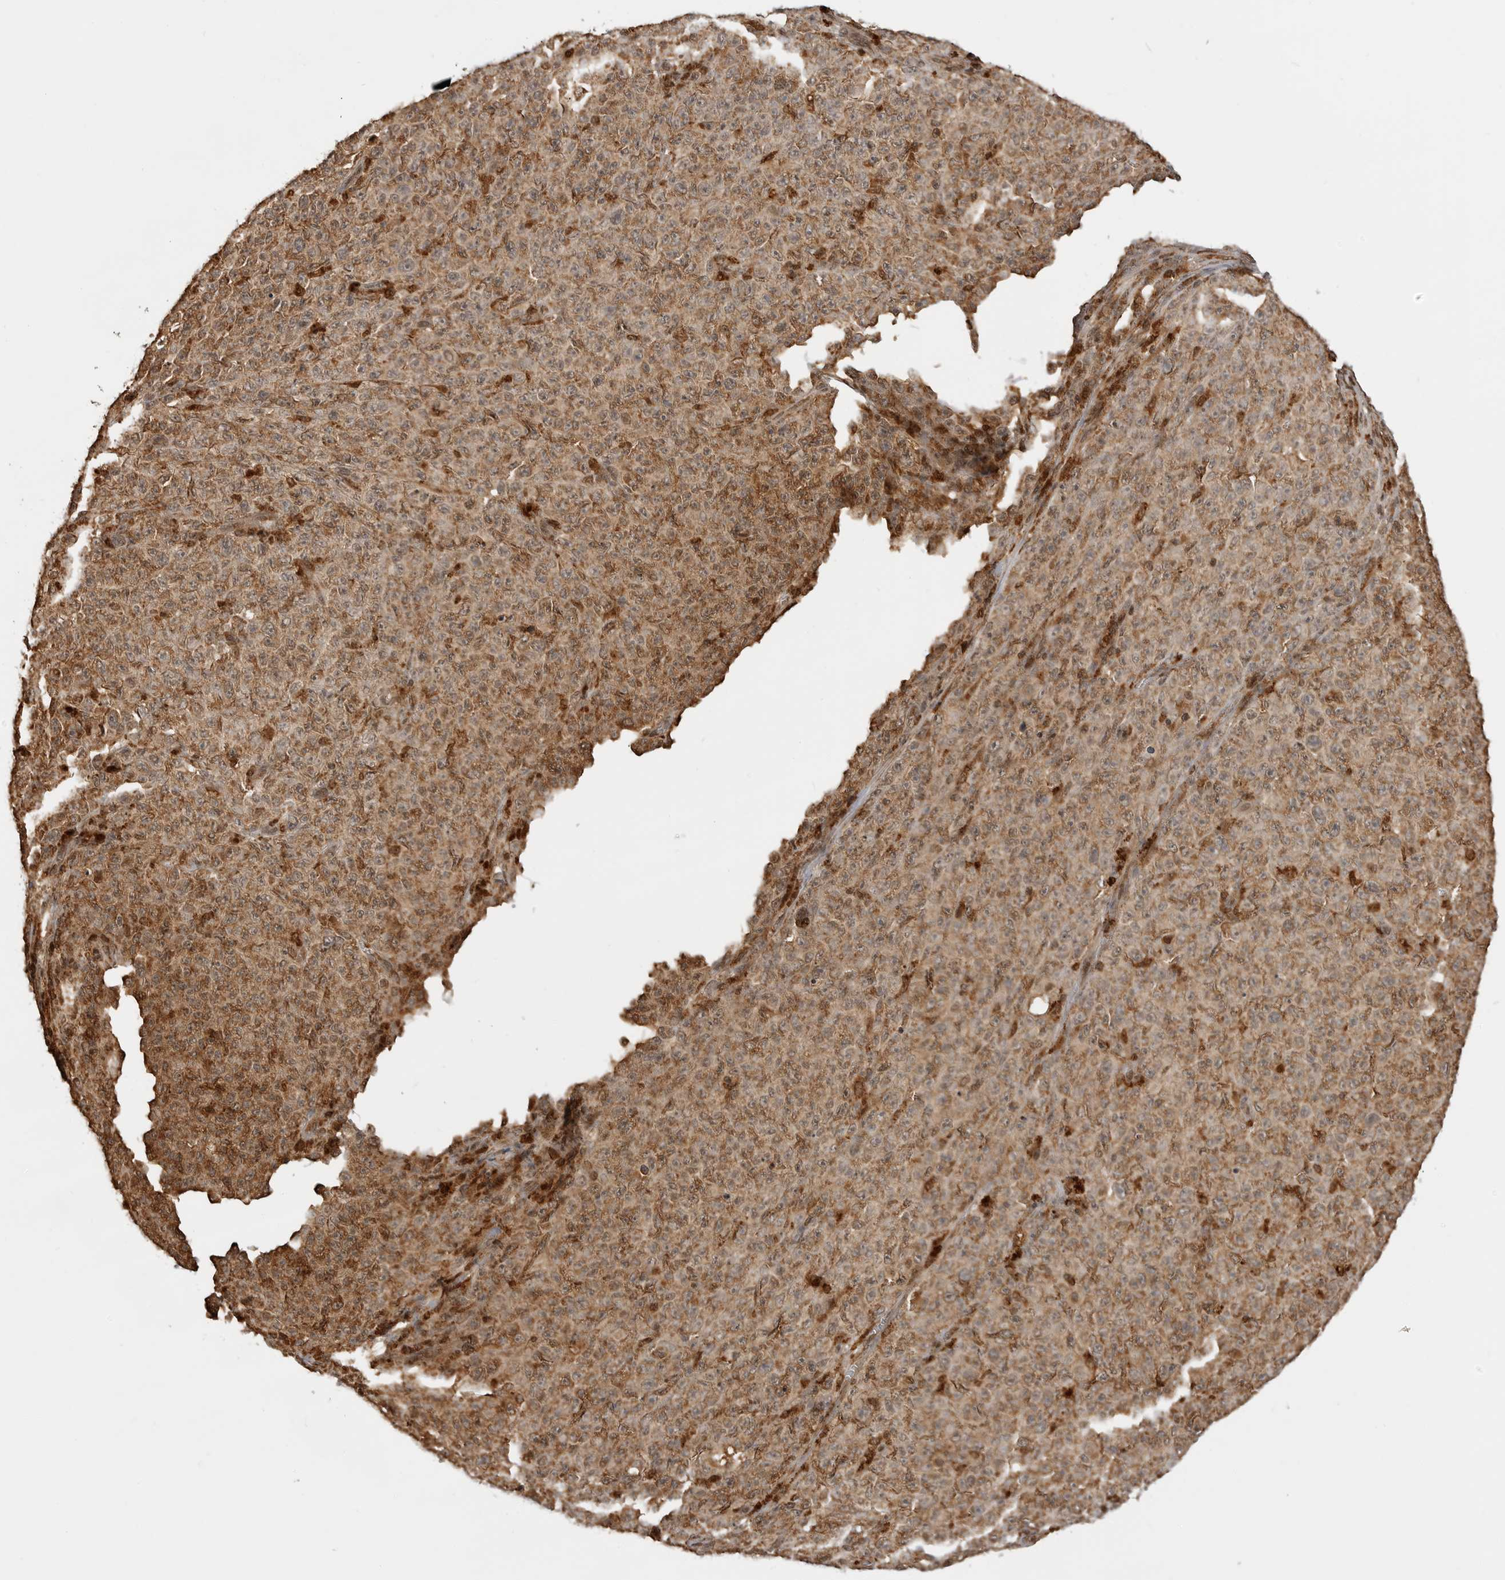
{"staining": {"intensity": "weak", "quantity": ">75%", "location": "cytoplasmic/membranous,nuclear"}, "tissue": "melanoma", "cell_type": "Tumor cells", "image_type": "cancer", "snomed": [{"axis": "morphology", "description": "Malignant melanoma, NOS"}, {"axis": "topography", "description": "Skin"}], "caption": "Melanoma tissue exhibits weak cytoplasmic/membranous and nuclear staining in about >75% of tumor cells (IHC, brightfield microscopy, high magnification).", "gene": "BMP2K", "patient": {"sex": "female", "age": 82}}